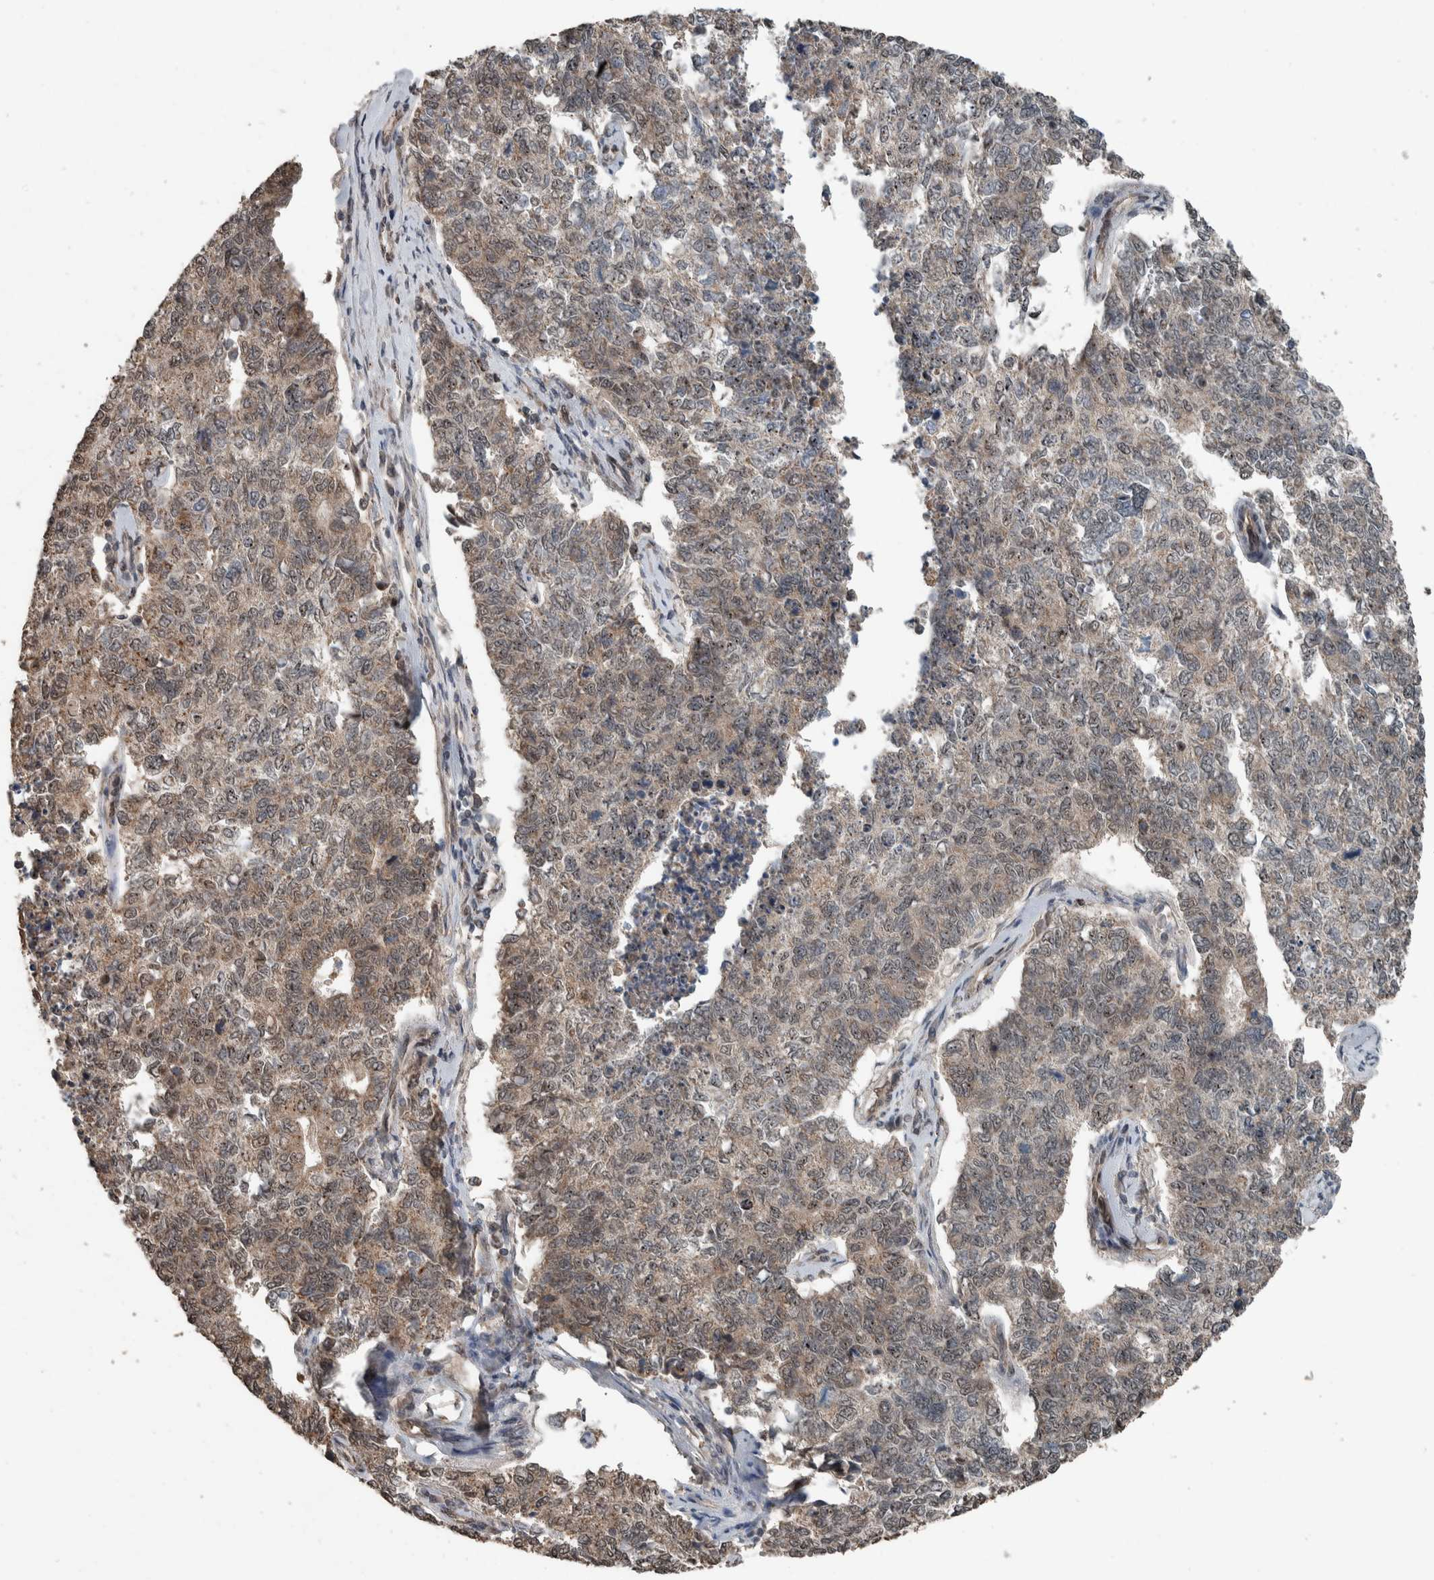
{"staining": {"intensity": "weak", "quantity": ">75%", "location": "cytoplasmic/membranous"}, "tissue": "cervical cancer", "cell_type": "Tumor cells", "image_type": "cancer", "snomed": [{"axis": "morphology", "description": "Squamous cell carcinoma, NOS"}, {"axis": "topography", "description": "Cervix"}], "caption": "This is a photomicrograph of IHC staining of squamous cell carcinoma (cervical), which shows weak positivity in the cytoplasmic/membranous of tumor cells.", "gene": "MYO1E", "patient": {"sex": "female", "age": 63}}